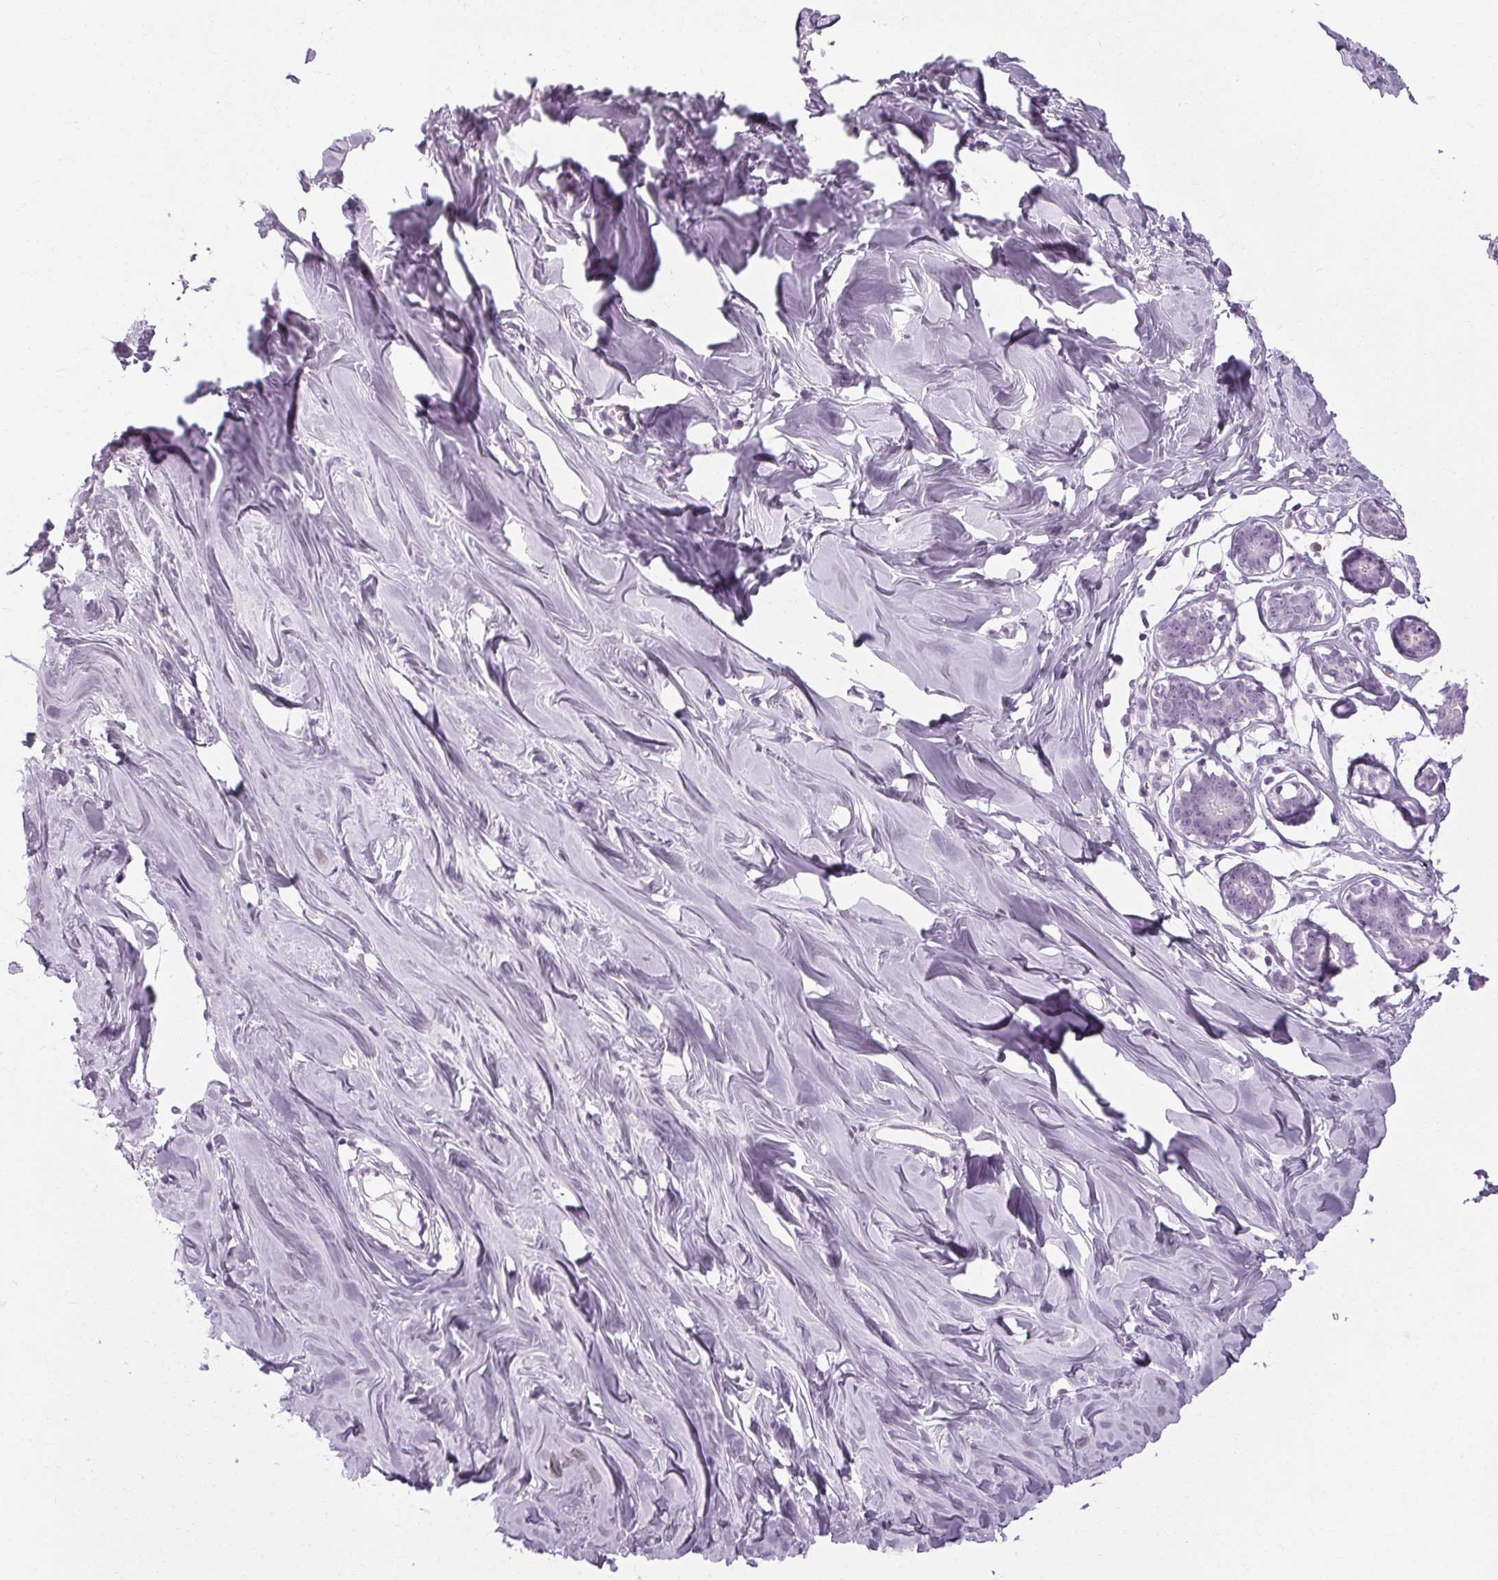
{"staining": {"intensity": "negative", "quantity": "none", "location": "none"}, "tissue": "breast", "cell_type": "Adipocytes", "image_type": "normal", "snomed": [{"axis": "morphology", "description": "Normal tissue, NOS"}, {"axis": "topography", "description": "Breast"}], "caption": "Adipocytes show no significant expression in normal breast.", "gene": "POMC", "patient": {"sex": "female", "age": 27}}